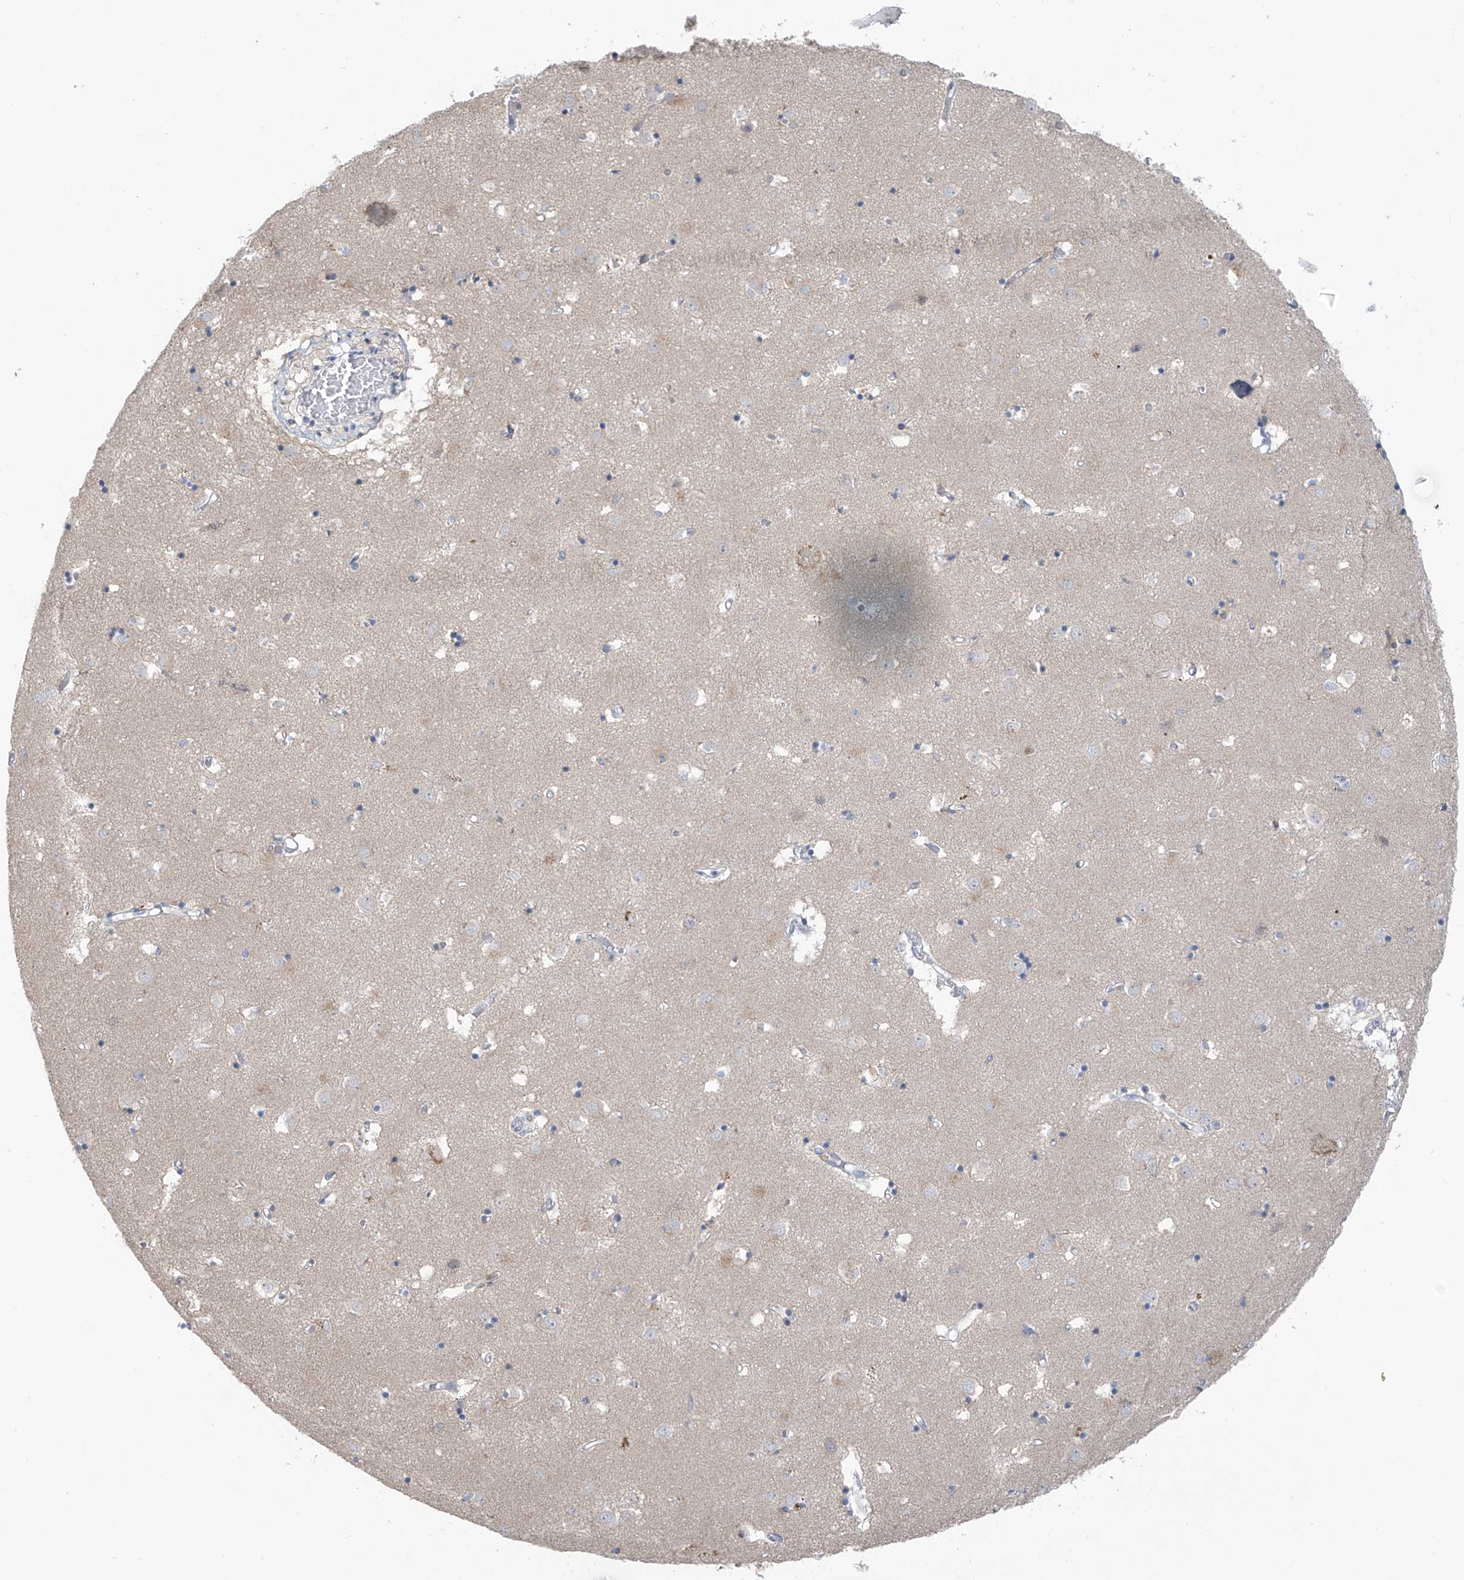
{"staining": {"intensity": "negative", "quantity": "none", "location": "none"}, "tissue": "caudate", "cell_type": "Glial cells", "image_type": "normal", "snomed": [{"axis": "morphology", "description": "Normal tissue, NOS"}, {"axis": "topography", "description": "Lateral ventricle wall"}], "caption": "Normal caudate was stained to show a protein in brown. There is no significant expression in glial cells.", "gene": "CYP4V2", "patient": {"sex": "male", "age": 70}}